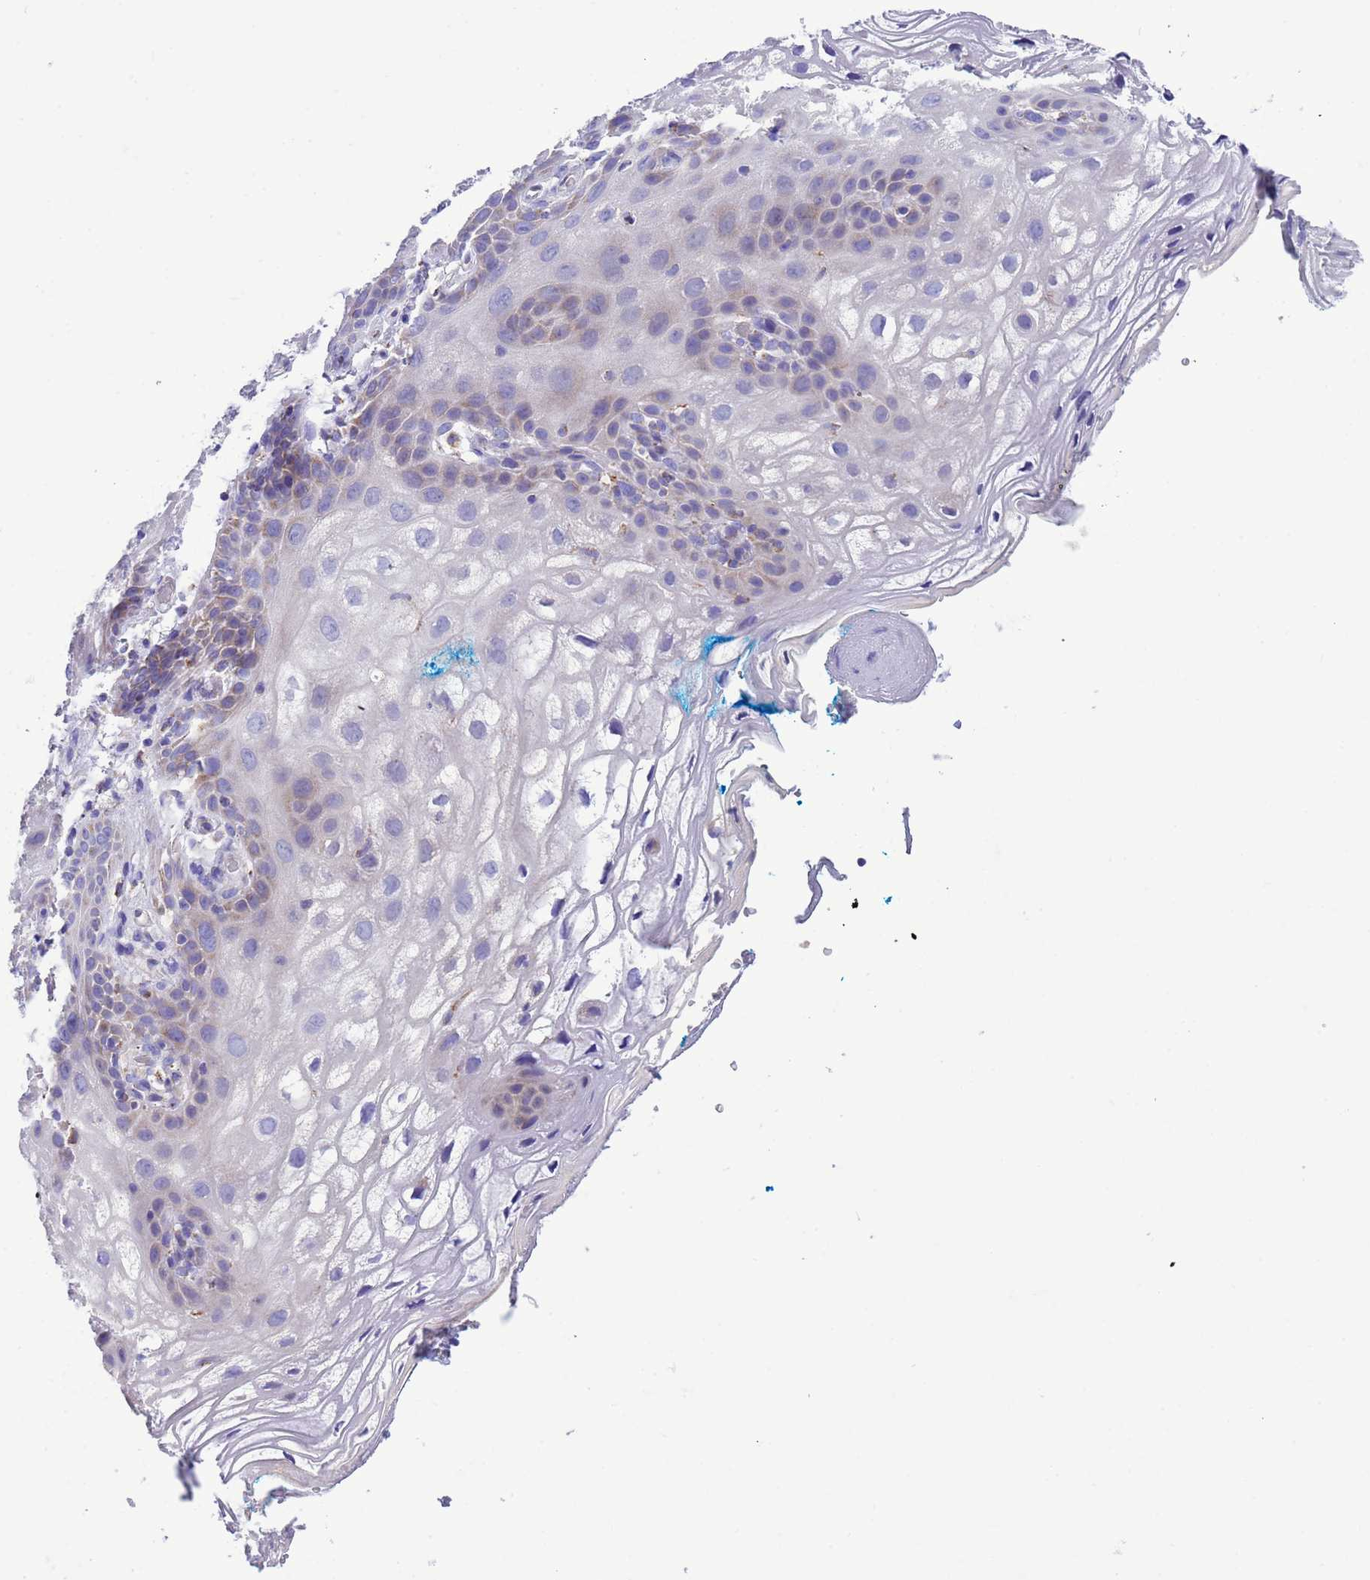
{"staining": {"intensity": "moderate", "quantity": "<25%", "location": "cytoplasmic/membranous"}, "tissue": "vagina", "cell_type": "Squamous epithelial cells", "image_type": "normal", "snomed": [{"axis": "morphology", "description": "Normal tissue, NOS"}, {"axis": "topography", "description": "Vagina"}], "caption": "The micrograph displays a brown stain indicating the presence of a protein in the cytoplasmic/membranous of squamous epithelial cells in vagina. The protein is stained brown, and the nuclei are stained in blue (DAB (3,3'-diaminobenzidine) IHC with brightfield microscopy, high magnification).", "gene": "CCDC191", "patient": {"sex": "female", "age": 68}}